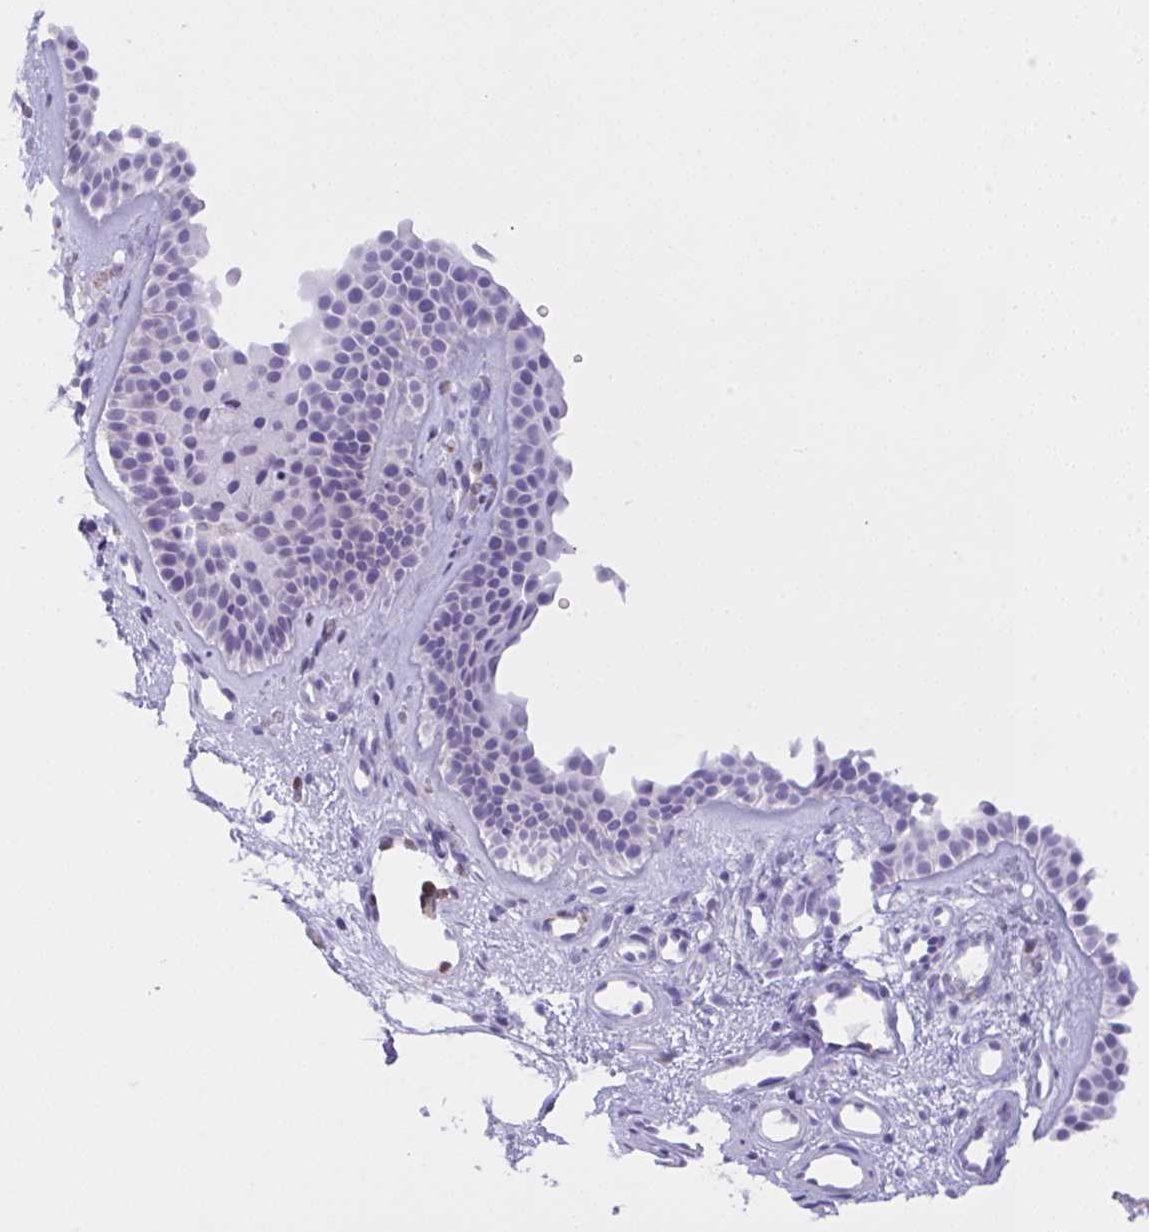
{"staining": {"intensity": "negative", "quantity": "none", "location": "none"}, "tissue": "nasopharynx", "cell_type": "Respiratory epithelial cells", "image_type": "normal", "snomed": [{"axis": "morphology", "description": "Normal tissue, NOS"}, {"axis": "topography", "description": "Nasopharynx"}], "caption": "IHC of benign nasopharynx shows no staining in respiratory epithelial cells.", "gene": "NCF1", "patient": {"sex": "male", "age": 56}}